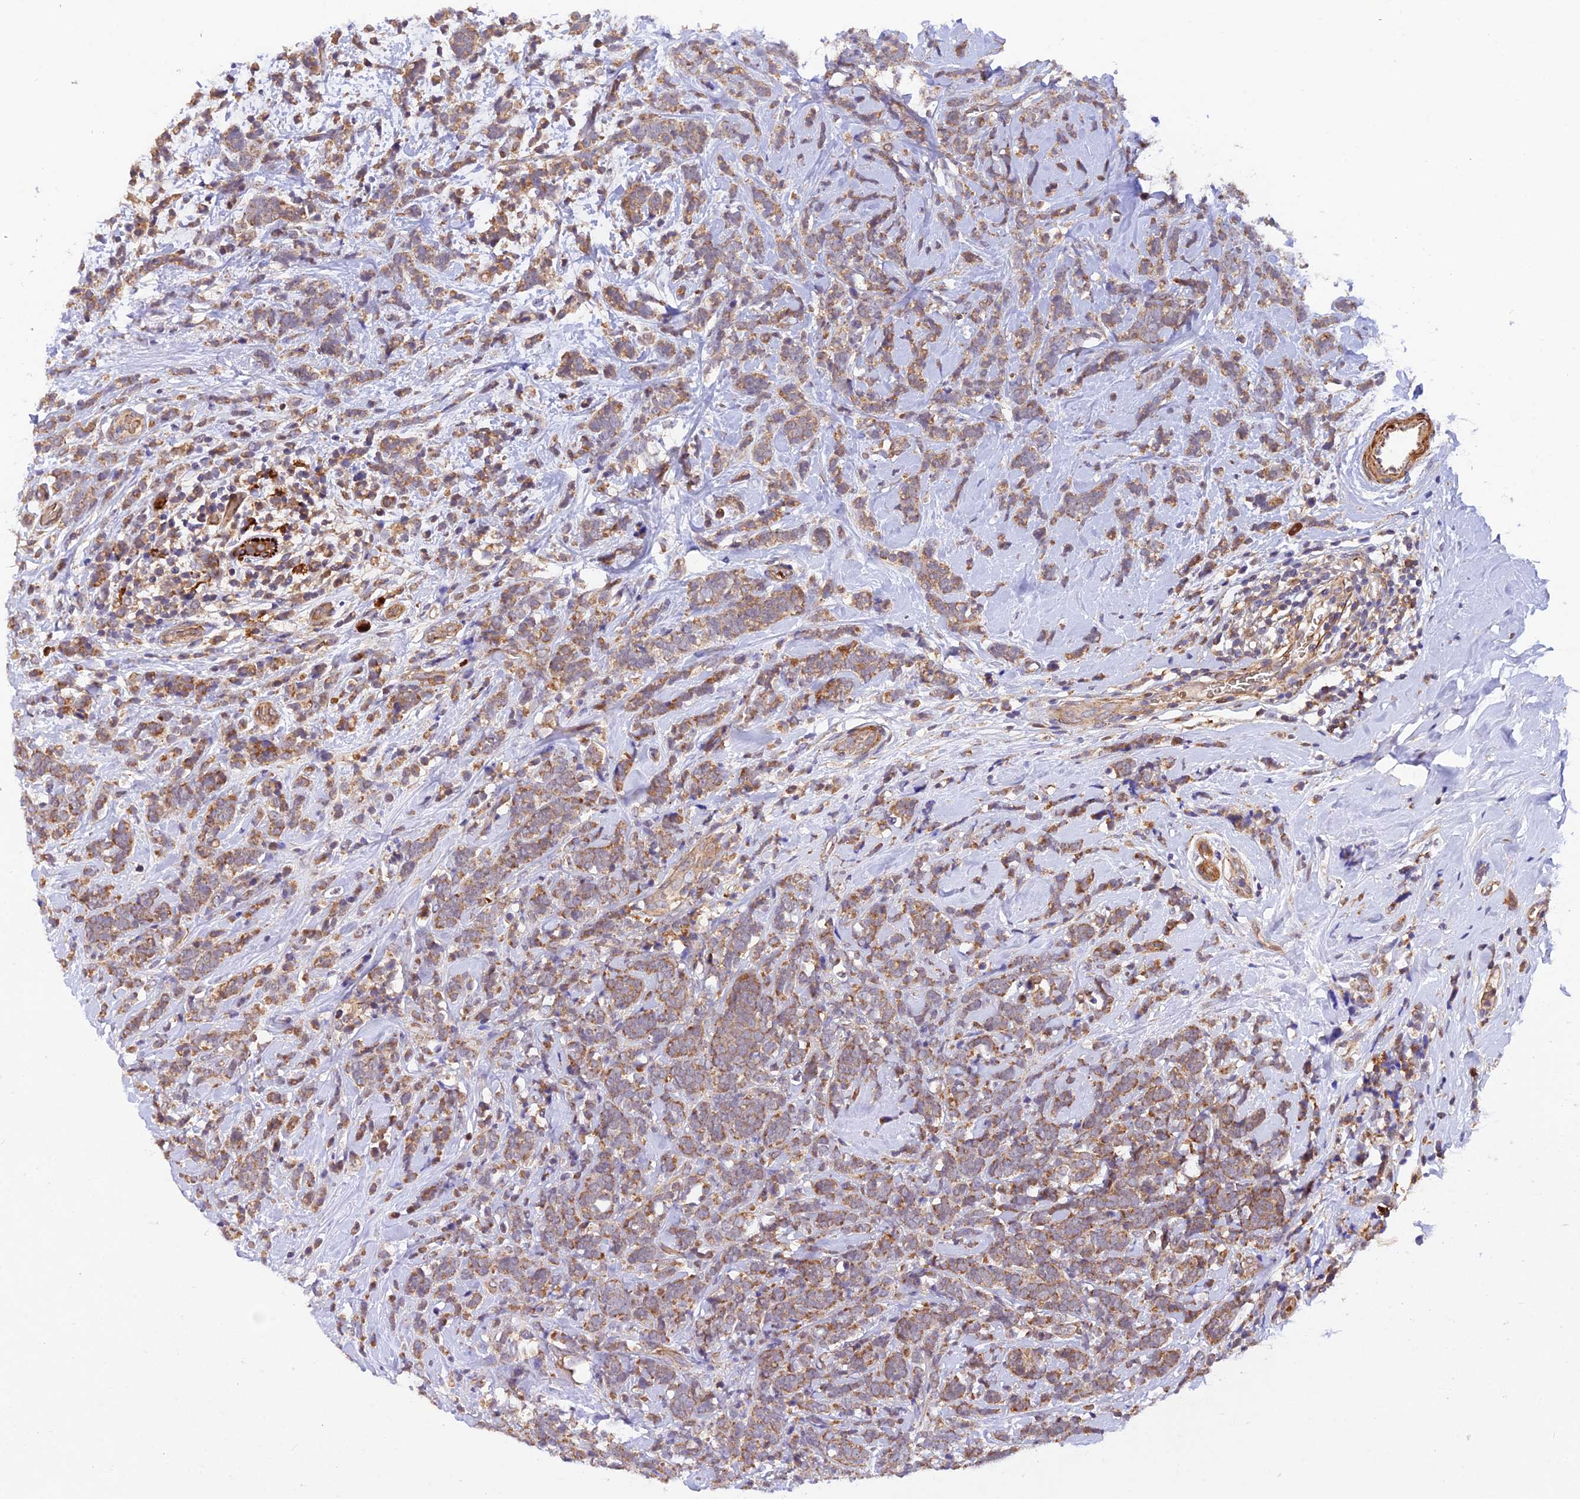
{"staining": {"intensity": "moderate", "quantity": ">75%", "location": "cytoplasmic/membranous"}, "tissue": "breast cancer", "cell_type": "Tumor cells", "image_type": "cancer", "snomed": [{"axis": "morphology", "description": "Lobular carcinoma"}, {"axis": "topography", "description": "Breast"}], "caption": "Immunohistochemistry photomicrograph of breast cancer stained for a protein (brown), which shows medium levels of moderate cytoplasmic/membranous staining in about >75% of tumor cells.", "gene": "WDFY4", "patient": {"sex": "female", "age": 58}}